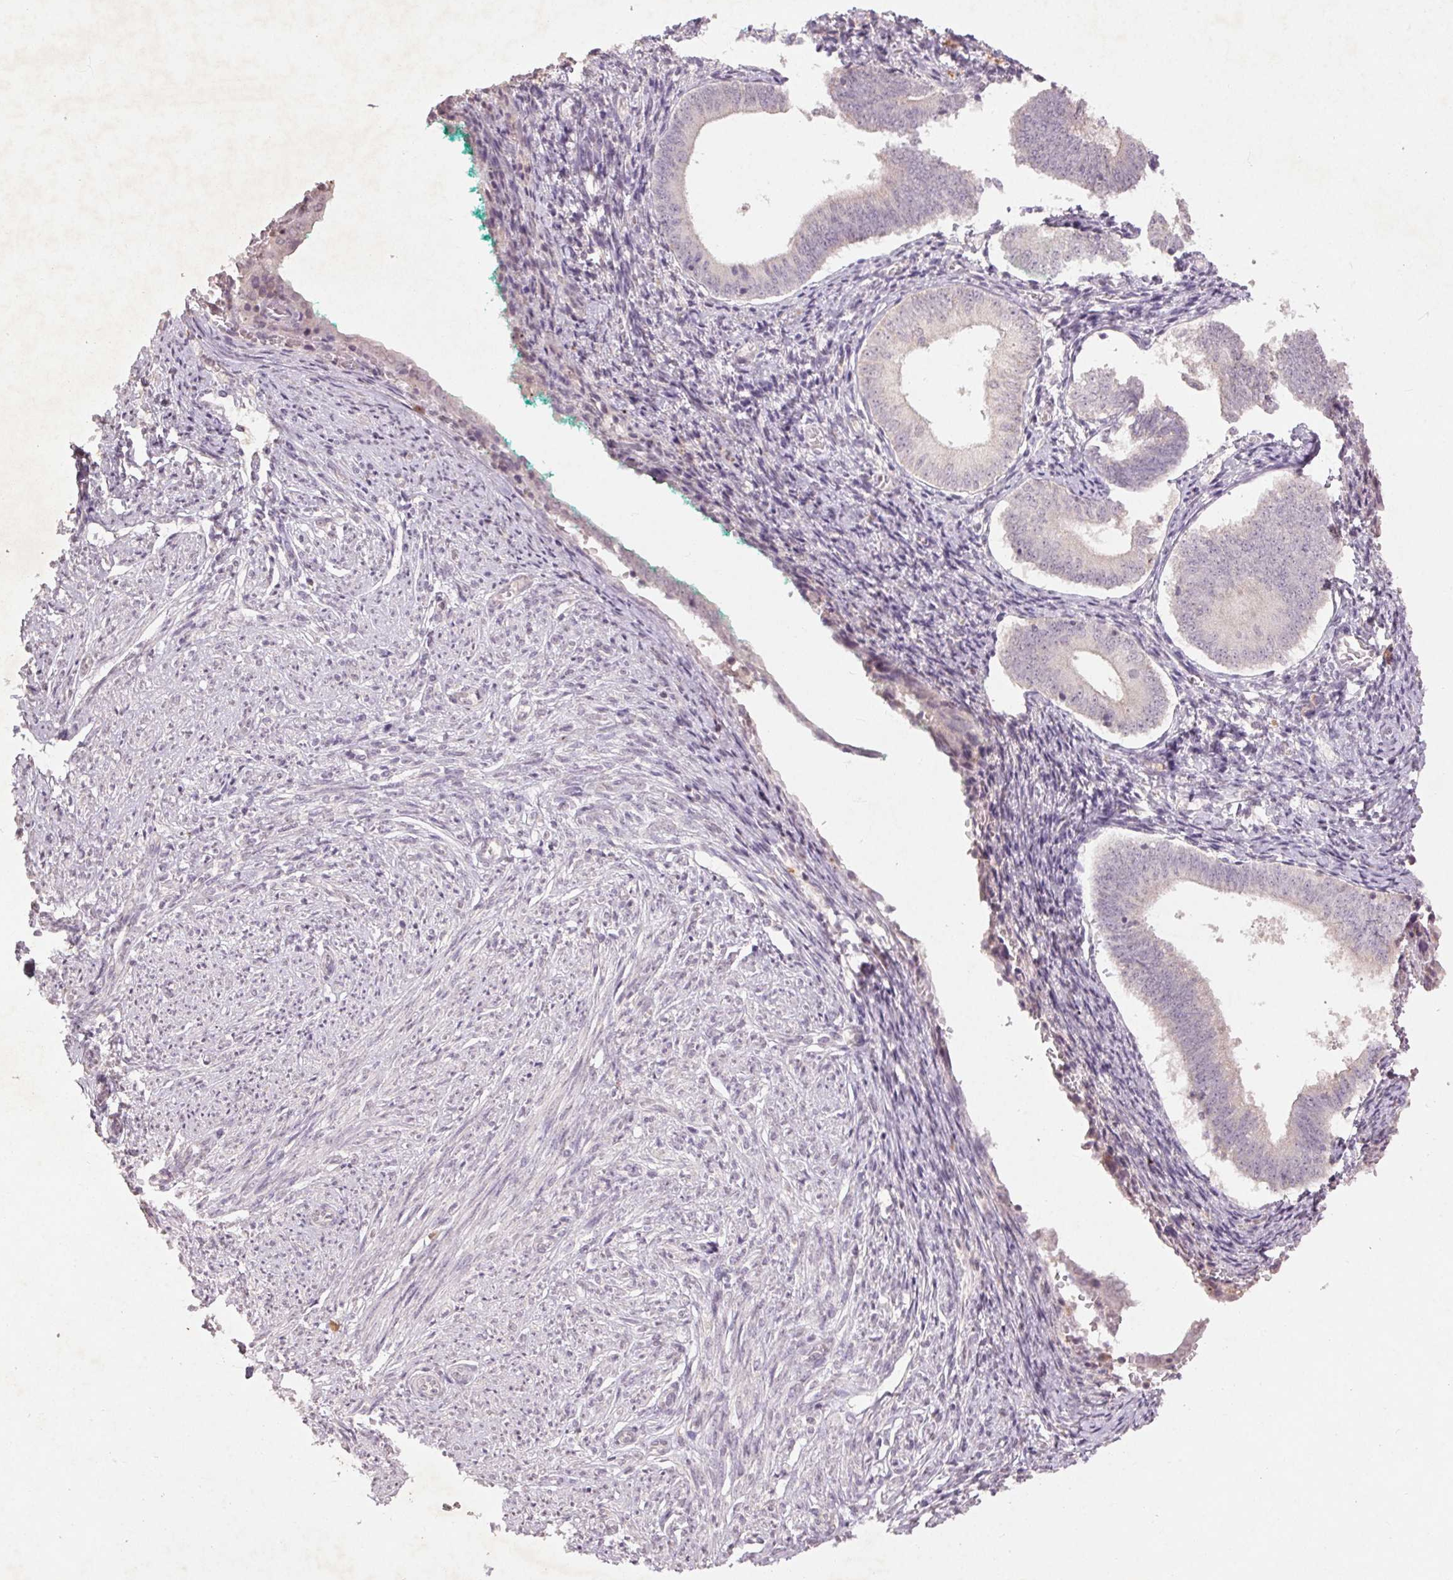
{"staining": {"intensity": "negative", "quantity": "none", "location": "none"}, "tissue": "endometrium", "cell_type": "Cells in endometrial stroma", "image_type": "normal", "snomed": [{"axis": "morphology", "description": "Normal tissue, NOS"}, {"axis": "topography", "description": "Endometrium"}], "caption": "IHC micrograph of benign endometrium: human endometrium stained with DAB demonstrates no significant protein positivity in cells in endometrial stroma. Brightfield microscopy of IHC stained with DAB (3,3'-diaminobenzidine) (brown) and hematoxylin (blue), captured at high magnification.", "gene": "ENSG00000255641", "patient": {"sex": "female", "age": 50}}